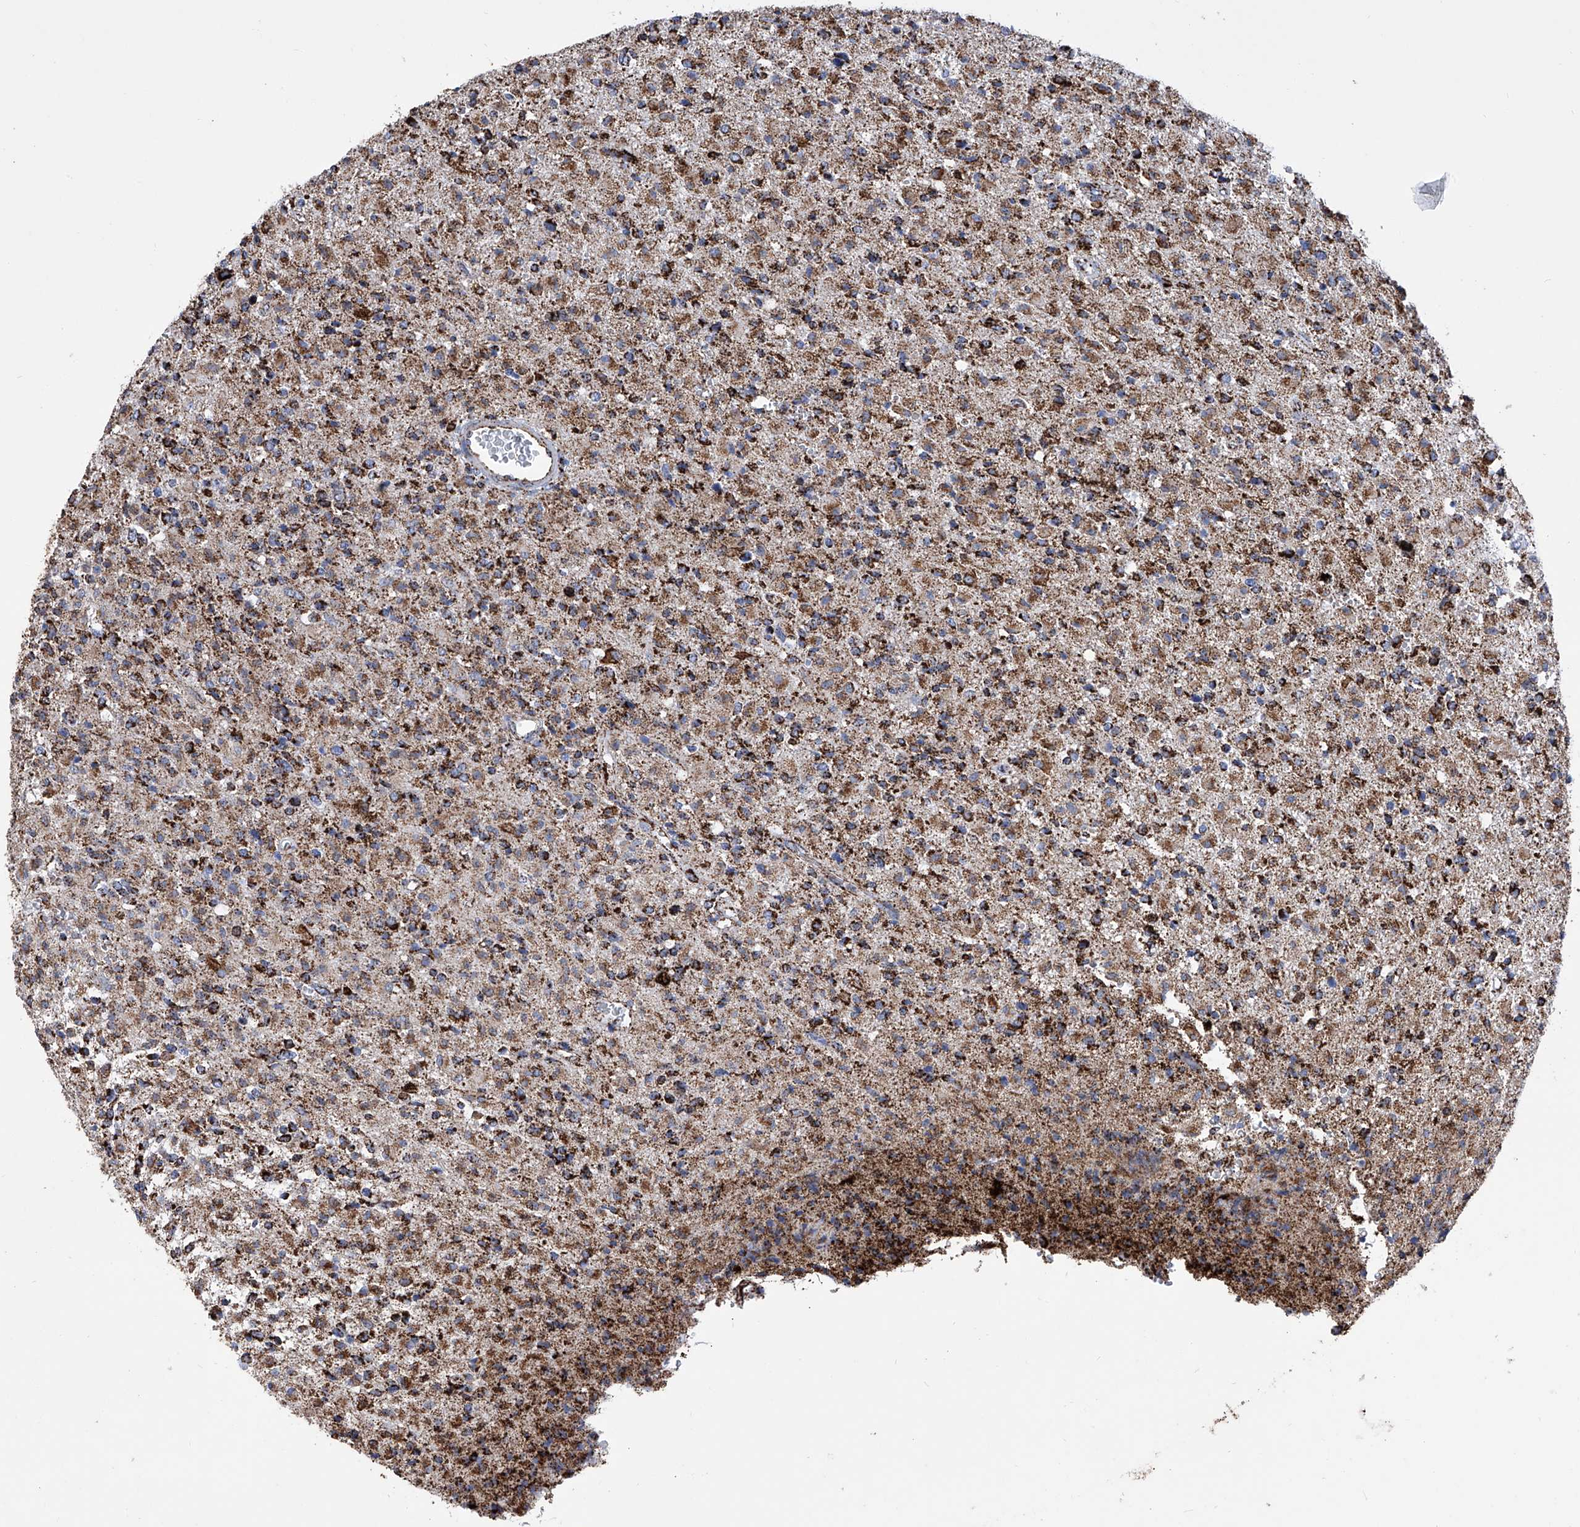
{"staining": {"intensity": "strong", "quantity": ">75%", "location": "cytoplasmic/membranous"}, "tissue": "glioma", "cell_type": "Tumor cells", "image_type": "cancer", "snomed": [{"axis": "morphology", "description": "Glioma, malignant, High grade"}, {"axis": "topography", "description": "Brain"}], "caption": "An image of glioma stained for a protein demonstrates strong cytoplasmic/membranous brown staining in tumor cells.", "gene": "ATP5PF", "patient": {"sex": "female", "age": 57}}